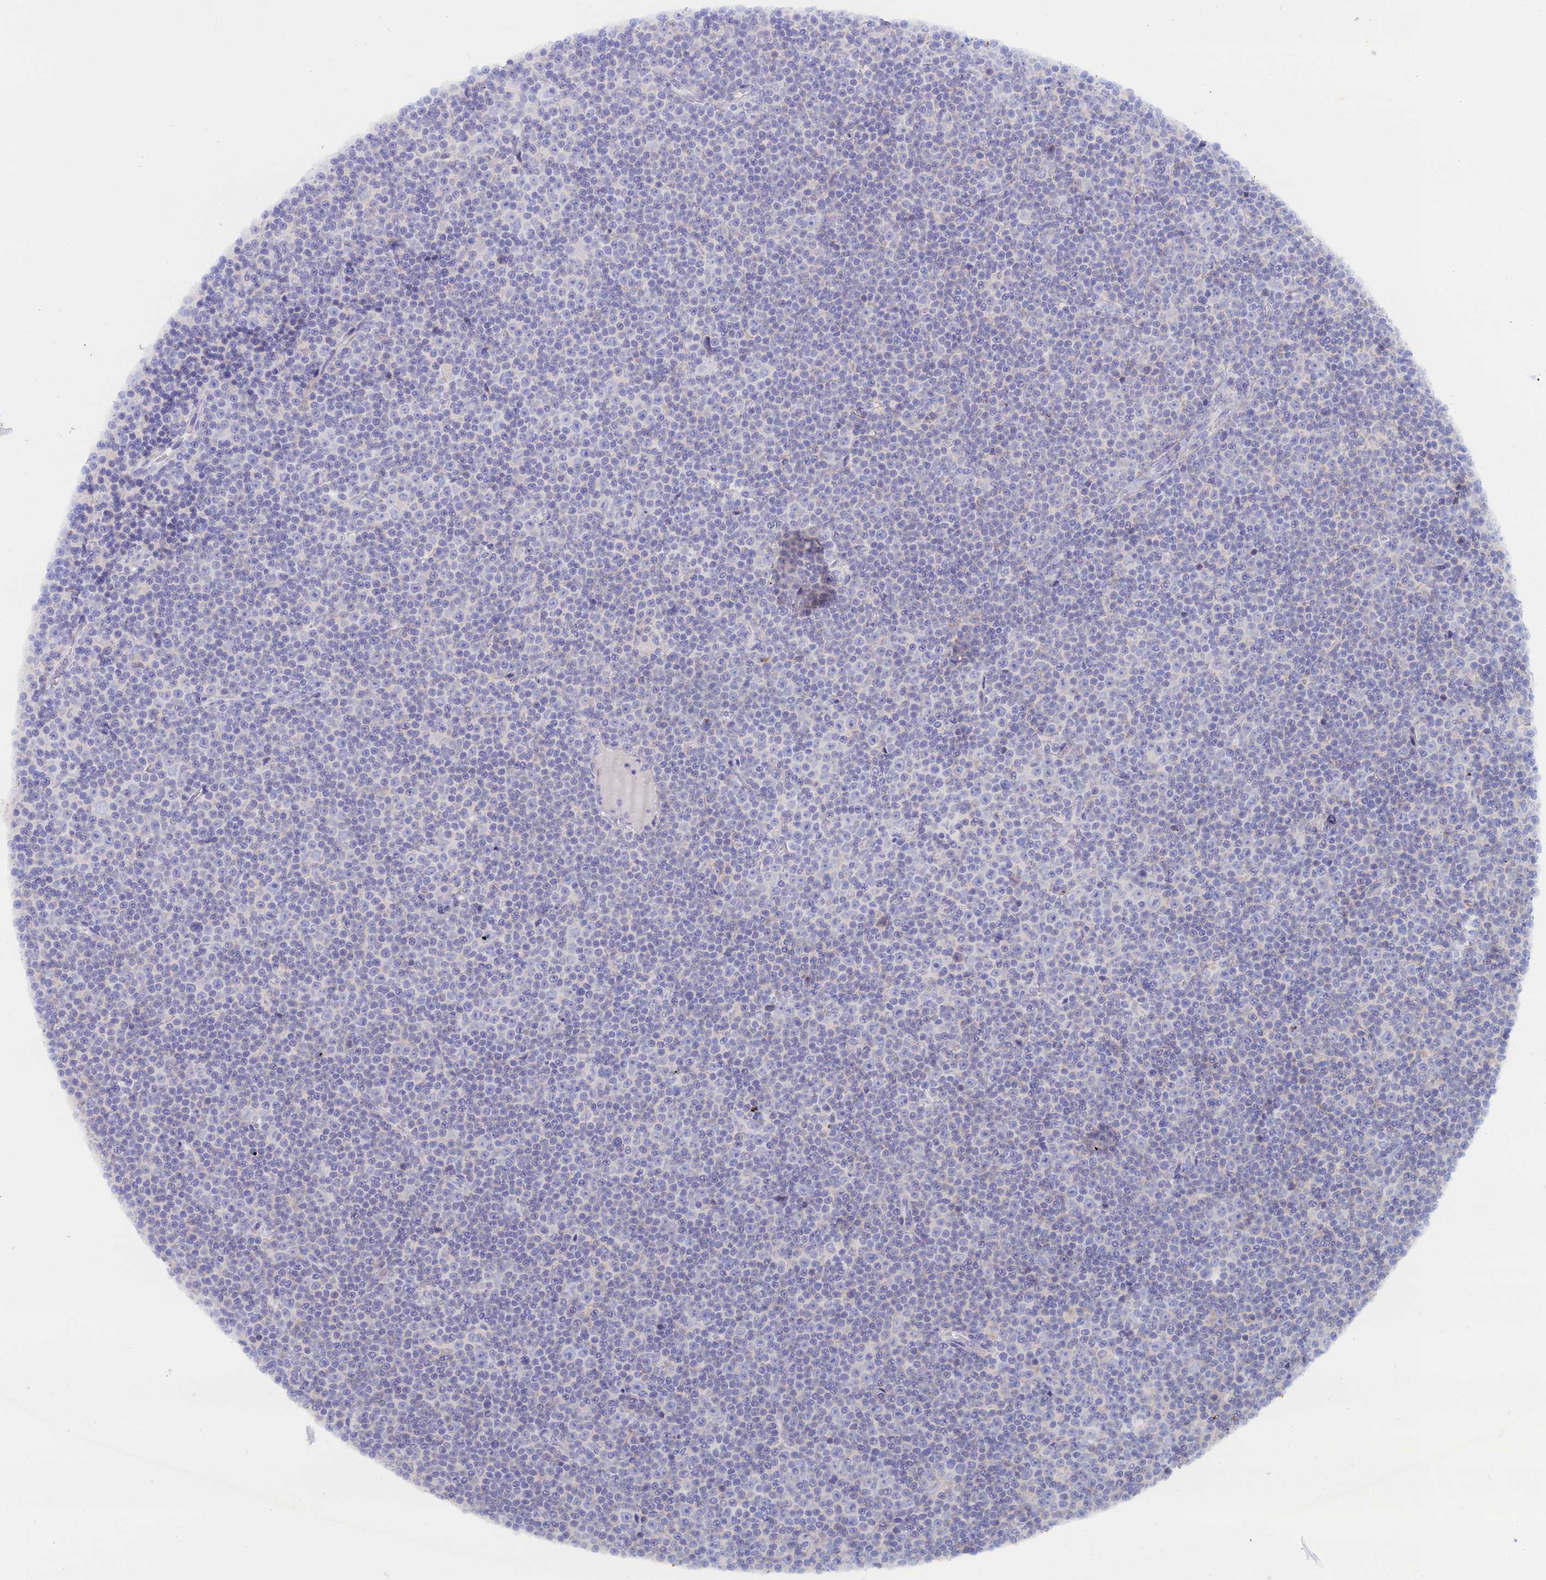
{"staining": {"intensity": "negative", "quantity": "none", "location": "none"}, "tissue": "lymphoma", "cell_type": "Tumor cells", "image_type": "cancer", "snomed": [{"axis": "morphology", "description": "Malignant lymphoma, non-Hodgkin's type, Low grade"}, {"axis": "topography", "description": "Lymph node"}], "caption": "A micrograph of human low-grade malignant lymphoma, non-Hodgkin's type is negative for staining in tumor cells.", "gene": "DHX34", "patient": {"sex": "female", "age": 67}}